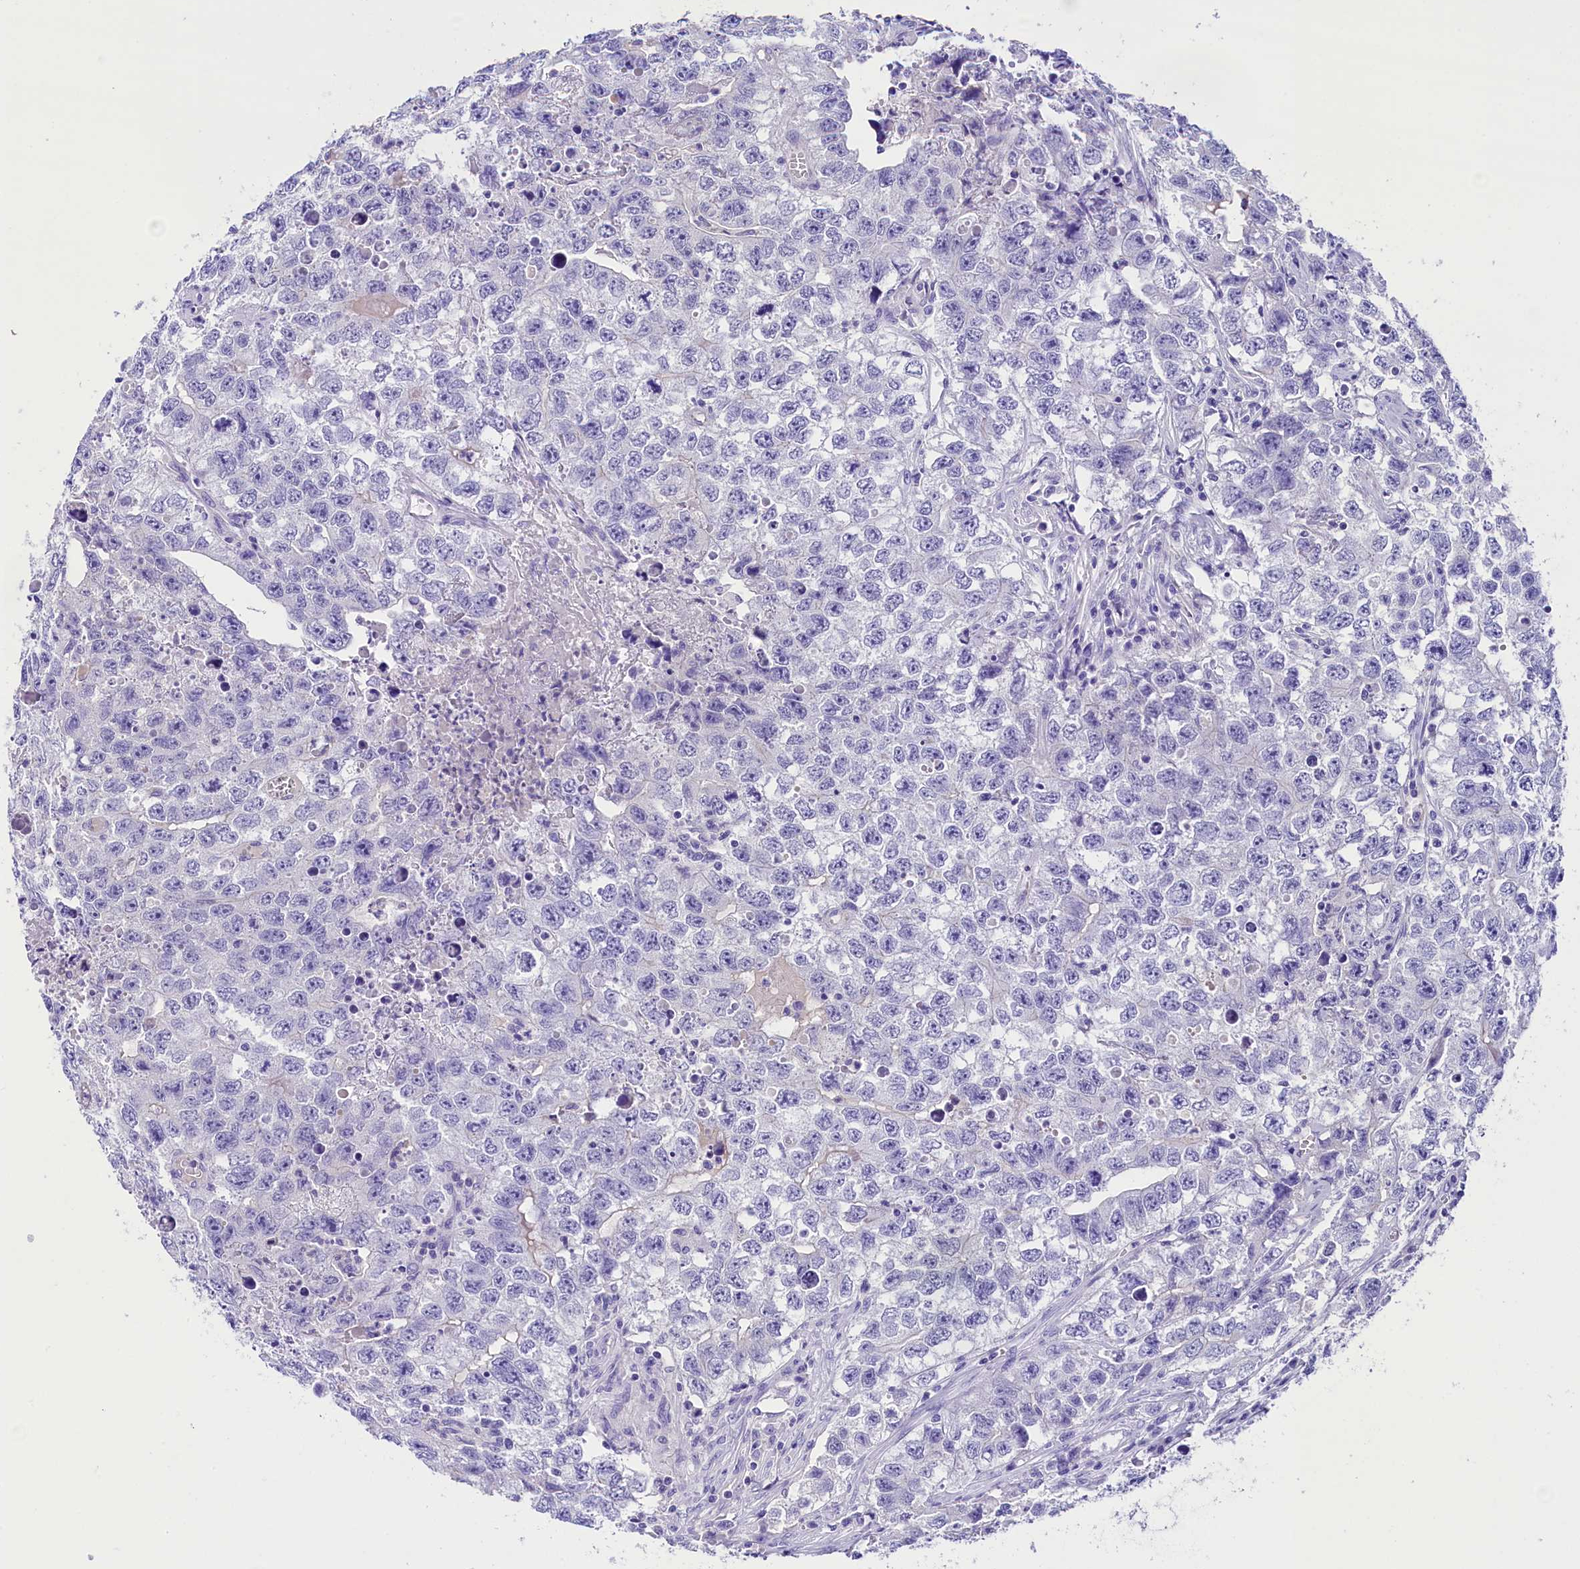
{"staining": {"intensity": "negative", "quantity": "none", "location": "none"}, "tissue": "testis cancer", "cell_type": "Tumor cells", "image_type": "cancer", "snomed": [{"axis": "morphology", "description": "Seminoma, NOS"}, {"axis": "morphology", "description": "Carcinoma, Embryonal, NOS"}, {"axis": "topography", "description": "Testis"}], "caption": "DAB immunohistochemical staining of testis cancer (embryonal carcinoma) shows no significant expression in tumor cells.", "gene": "SKIDA1", "patient": {"sex": "male", "age": 43}}